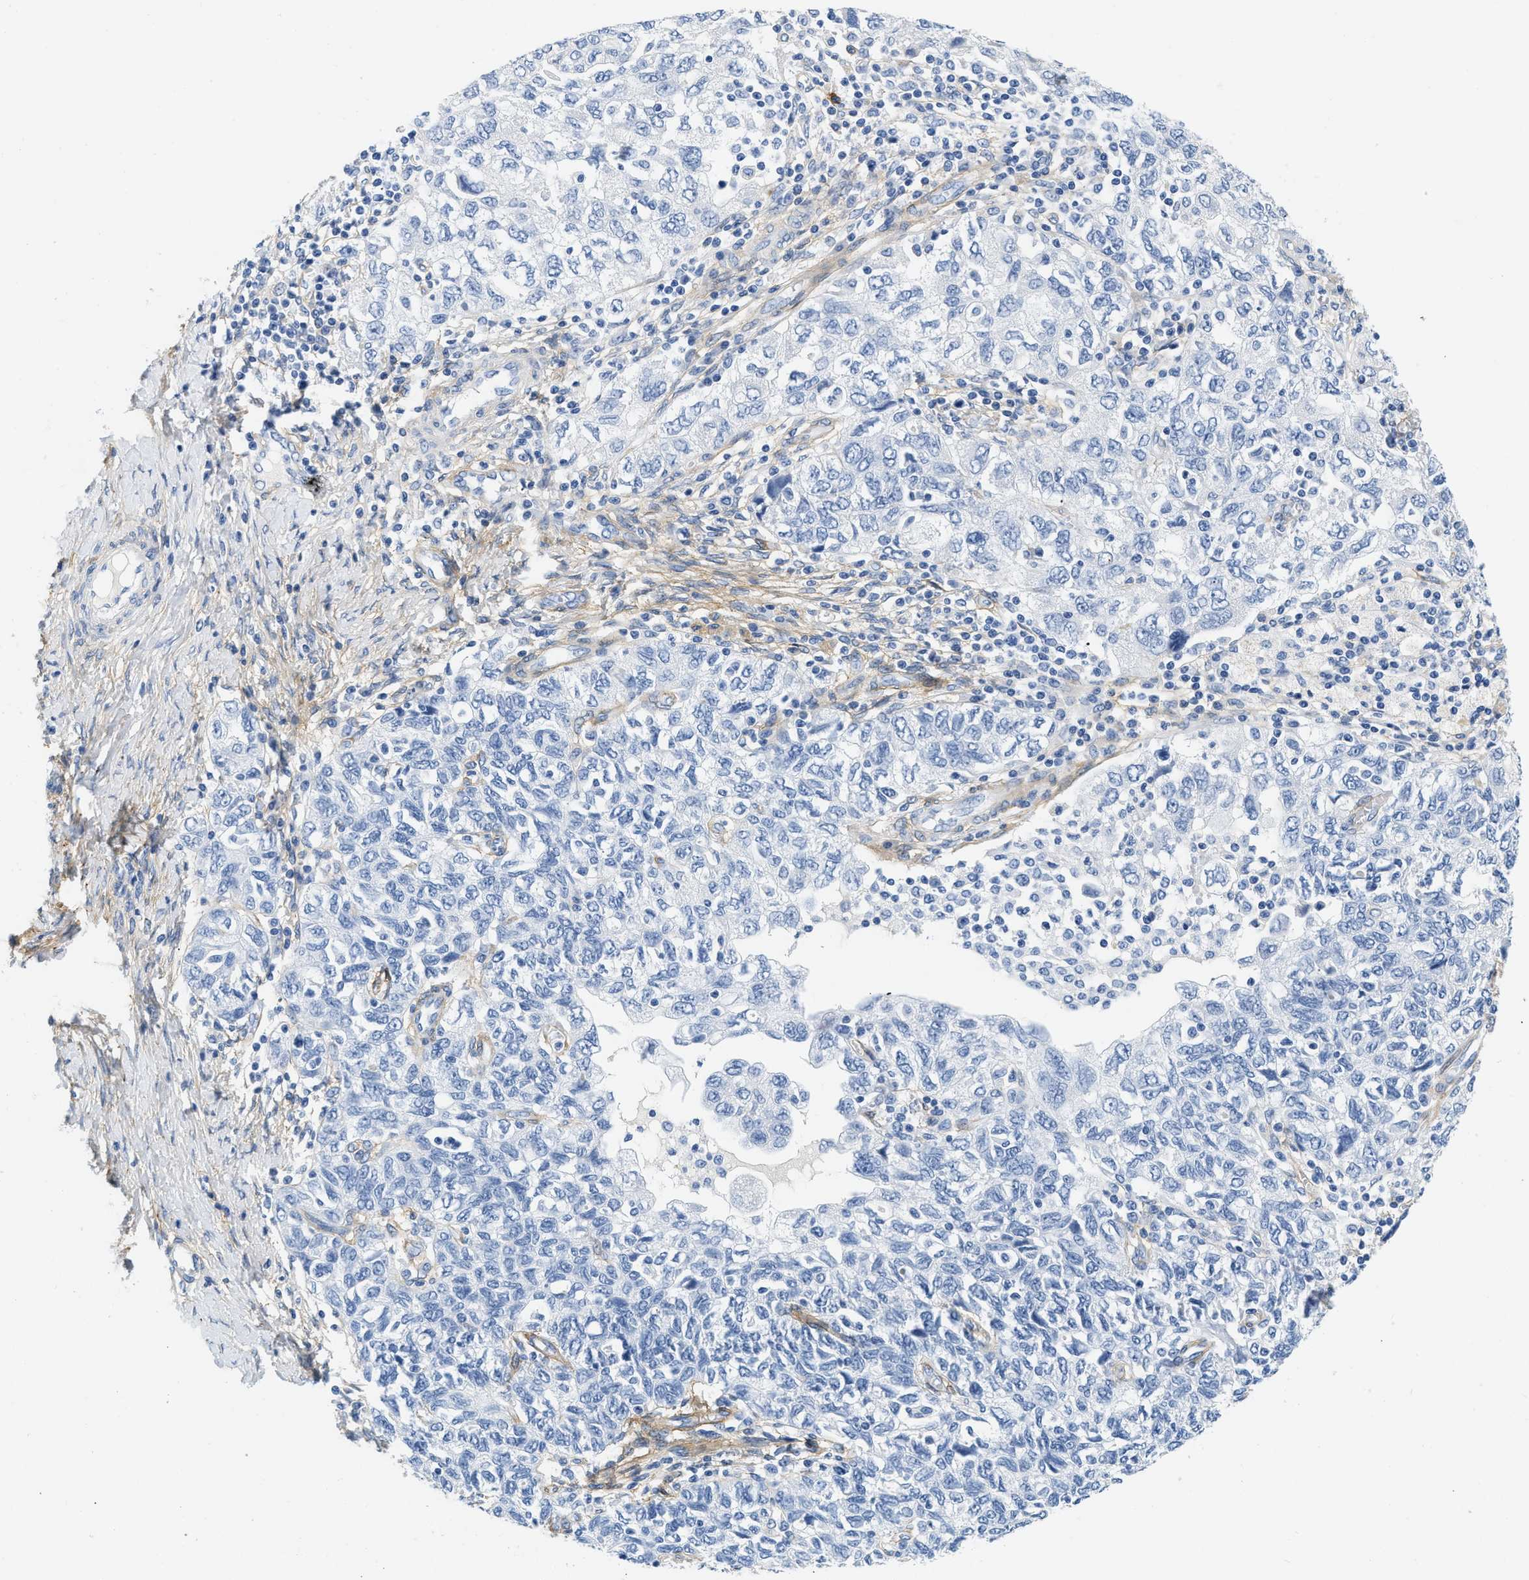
{"staining": {"intensity": "negative", "quantity": "none", "location": "none"}, "tissue": "ovarian cancer", "cell_type": "Tumor cells", "image_type": "cancer", "snomed": [{"axis": "morphology", "description": "Carcinoma, NOS"}, {"axis": "morphology", "description": "Cystadenocarcinoma, serous, NOS"}, {"axis": "topography", "description": "Ovary"}], "caption": "An immunohistochemistry micrograph of serous cystadenocarcinoma (ovarian) is shown. There is no staining in tumor cells of serous cystadenocarcinoma (ovarian). Brightfield microscopy of IHC stained with DAB (brown) and hematoxylin (blue), captured at high magnification.", "gene": "PDGFRB", "patient": {"sex": "female", "age": 69}}